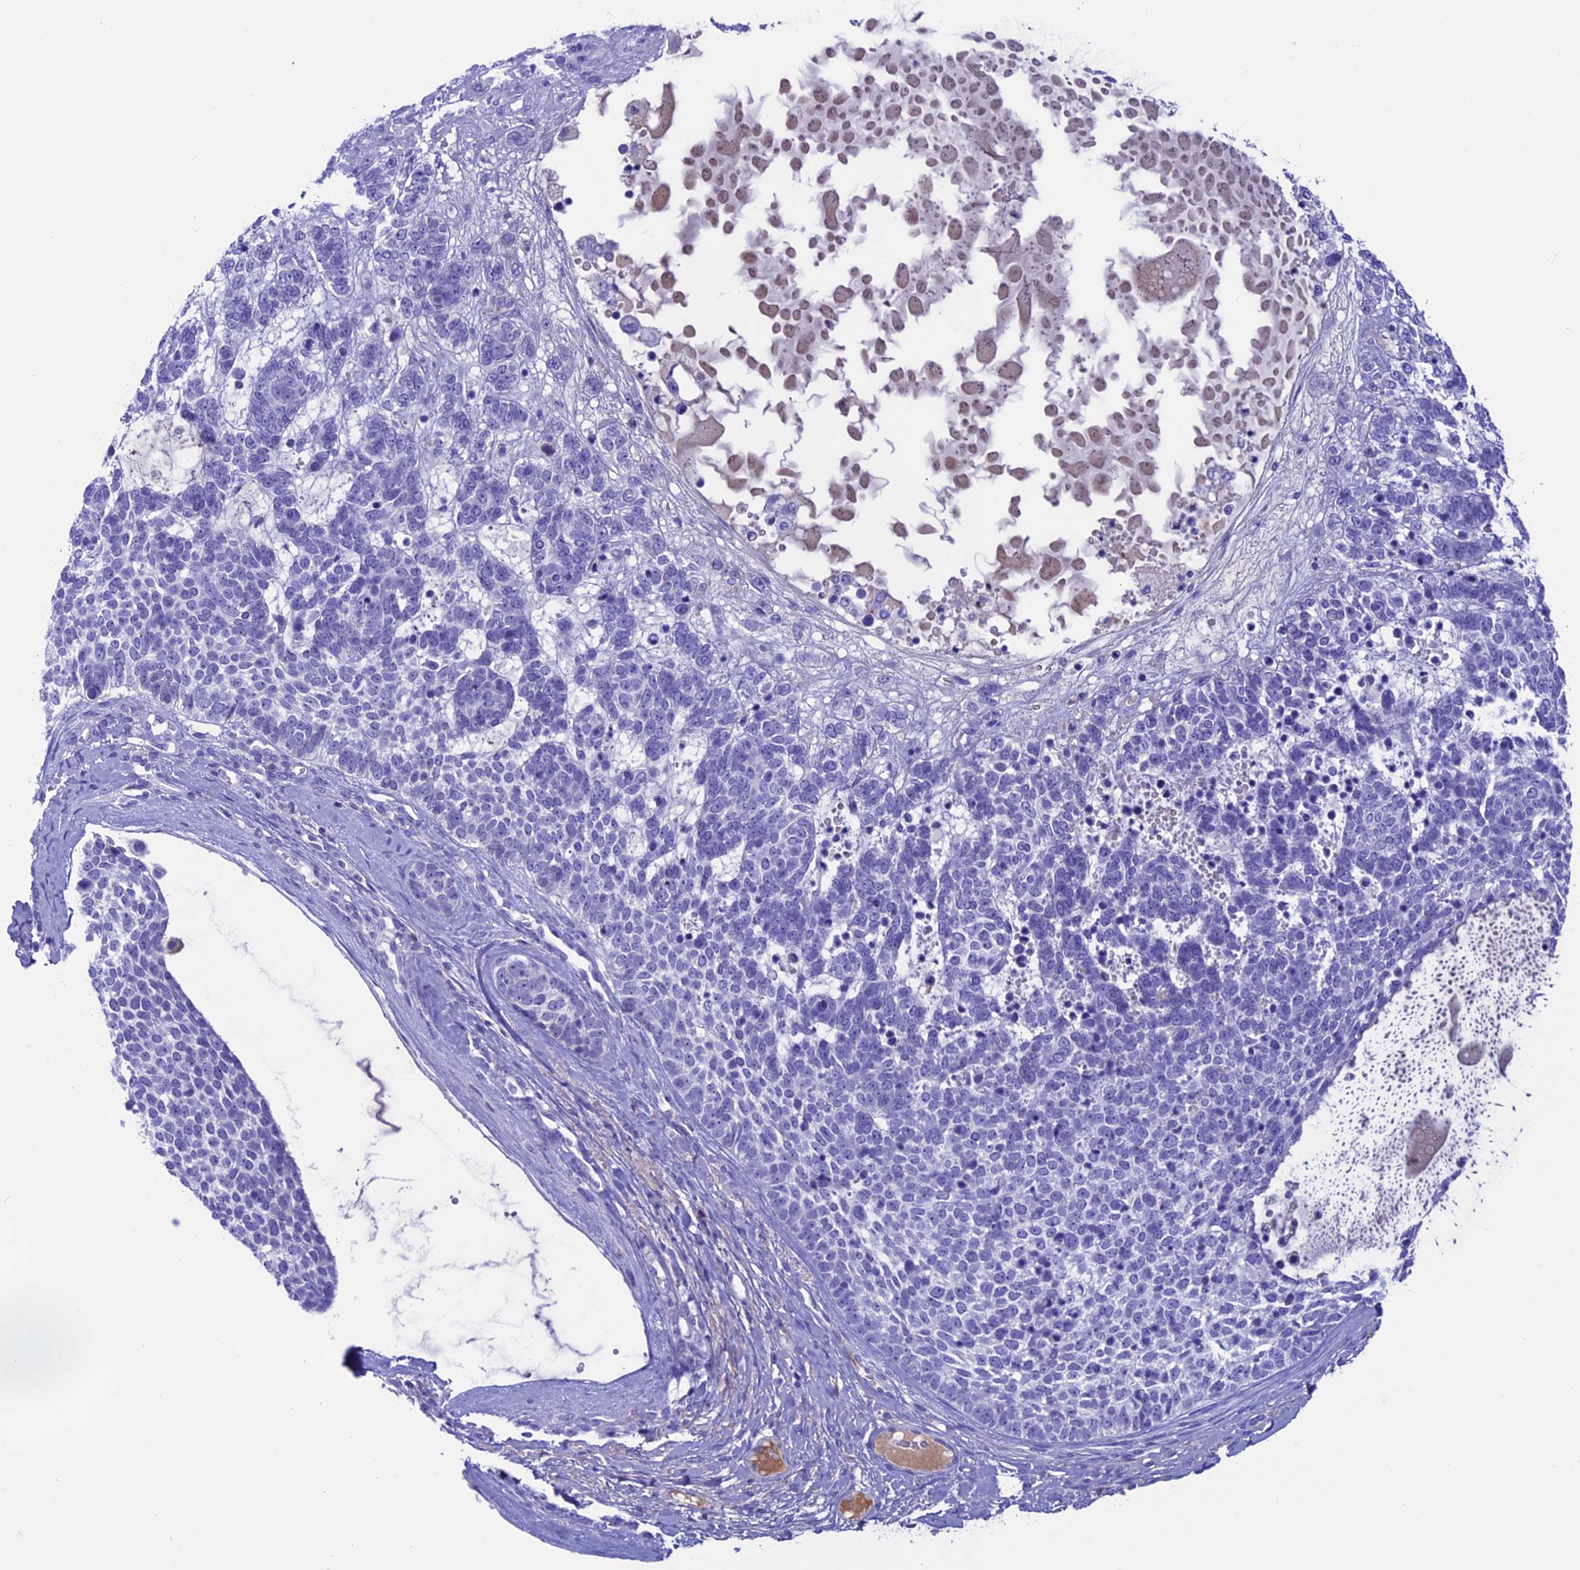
{"staining": {"intensity": "negative", "quantity": "none", "location": "none"}, "tissue": "skin cancer", "cell_type": "Tumor cells", "image_type": "cancer", "snomed": [{"axis": "morphology", "description": "Basal cell carcinoma"}, {"axis": "topography", "description": "Skin"}], "caption": "Immunohistochemical staining of human skin basal cell carcinoma demonstrates no significant expression in tumor cells.", "gene": "IGSF6", "patient": {"sex": "female", "age": 81}}